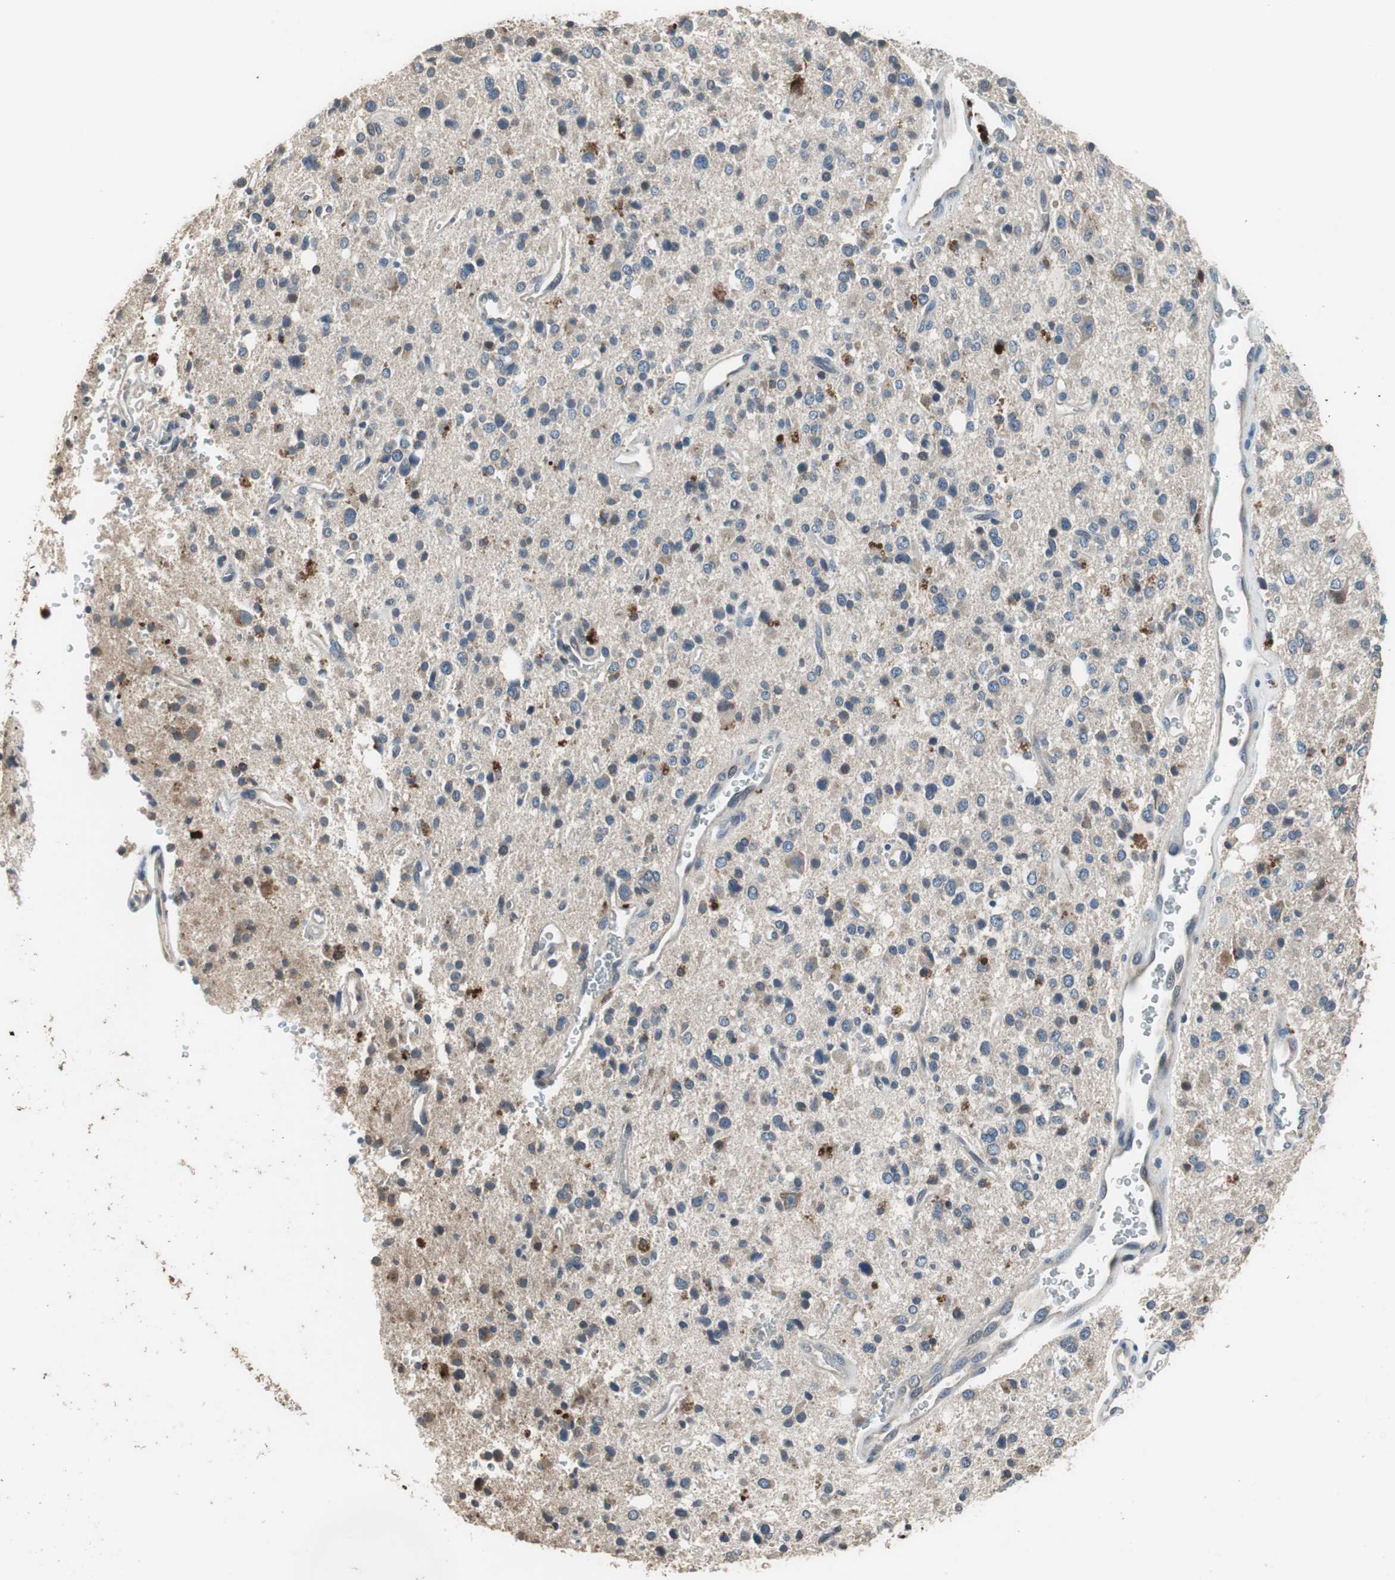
{"staining": {"intensity": "moderate", "quantity": "<25%", "location": "cytoplasmic/membranous"}, "tissue": "glioma", "cell_type": "Tumor cells", "image_type": "cancer", "snomed": [{"axis": "morphology", "description": "Glioma, malignant, High grade"}, {"axis": "topography", "description": "Brain"}], "caption": "Protein expression analysis of human glioma reveals moderate cytoplasmic/membranous positivity in about <25% of tumor cells.", "gene": "PI4KB", "patient": {"sex": "male", "age": 47}}